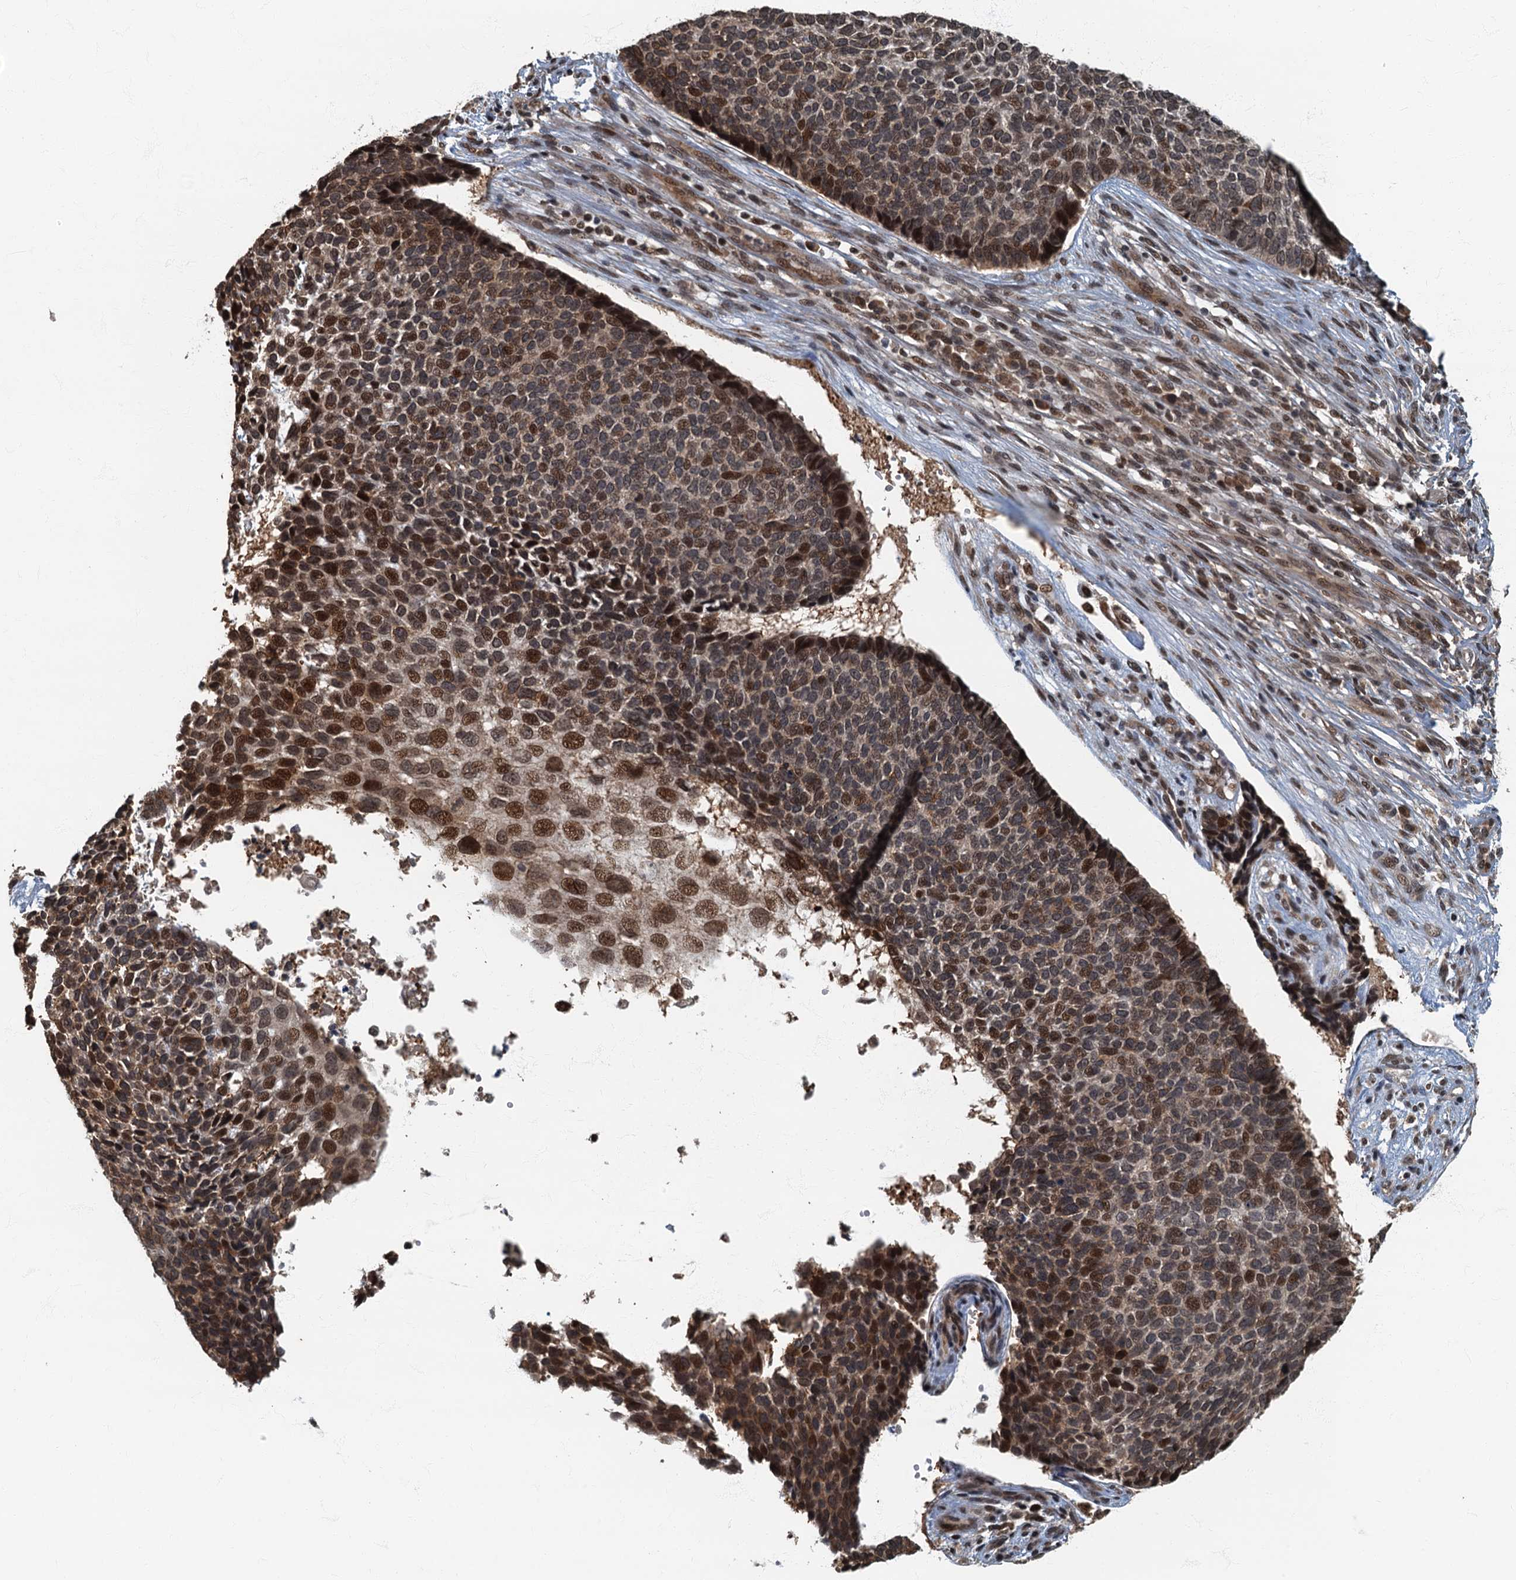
{"staining": {"intensity": "moderate", "quantity": "25%-75%", "location": "cytoplasmic/membranous,nuclear"}, "tissue": "skin cancer", "cell_type": "Tumor cells", "image_type": "cancer", "snomed": [{"axis": "morphology", "description": "Basal cell carcinoma"}, {"axis": "topography", "description": "Skin"}], "caption": "Protein expression analysis of human skin basal cell carcinoma reveals moderate cytoplasmic/membranous and nuclear staining in about 25%-75% of tumor cells. The staining was performed using DAB to visualize the protein expression in brown, while the nuclei were stained in blue with hematoxylin (Magnification: 20x).", "gene": "CKAP2L", "patient": {"sex": "female", "age": 84}}